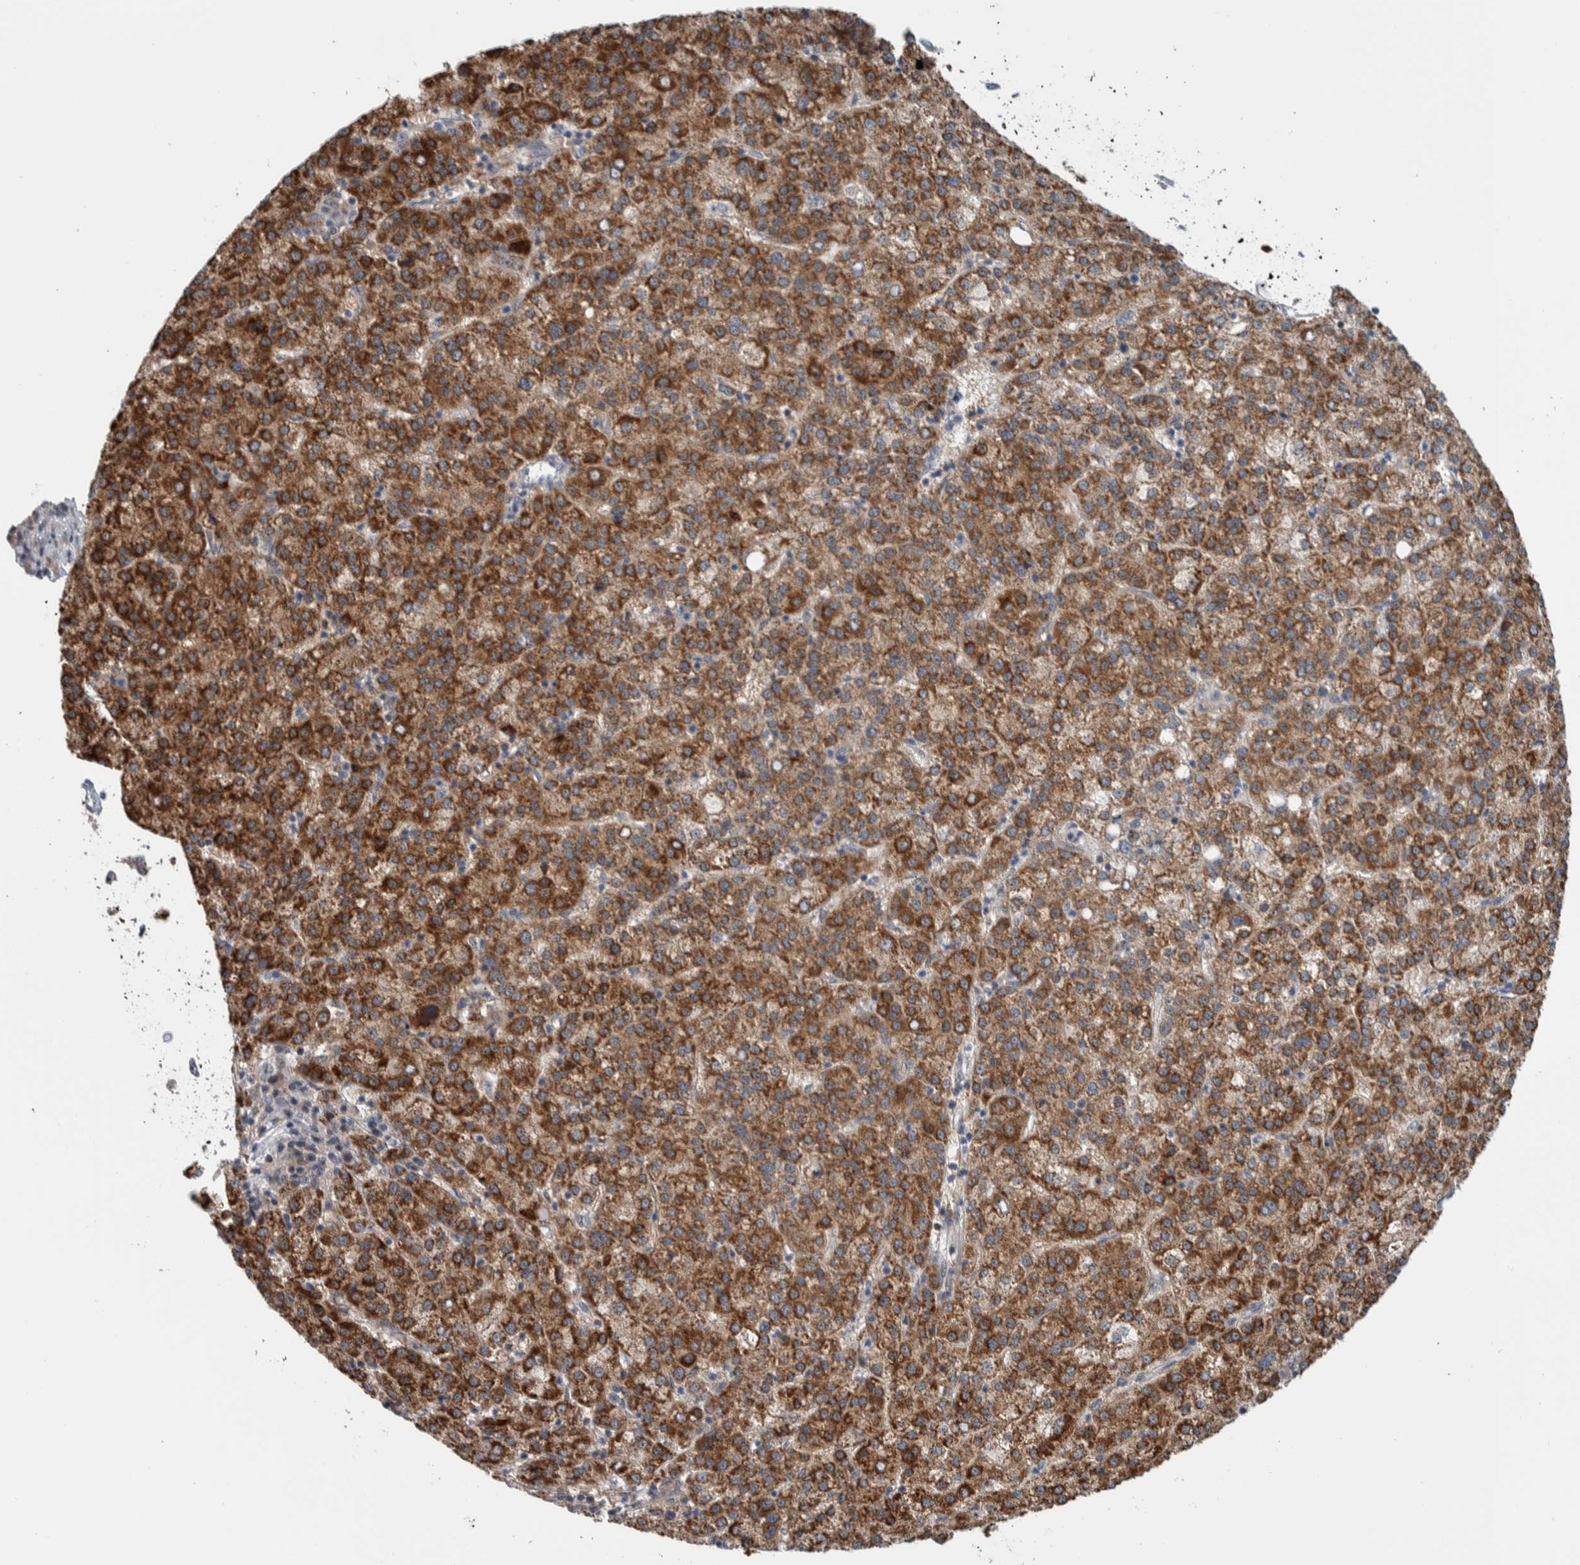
{"staining": {"intensity": "strong", "quantity": ">75%", "location": "cytoplasmic/membranous"}, "tissue": "liver cancer", "cell_type": "Tumor cells", "image_type": "cancer", "snomed": [{"axis": "morphology", "description": "Carcinoma, Hepatocellular, NOS"}, {"axis": "topography", "description": "Liver"}], "caption": "This histopathology image reveals immunohistochemistry (IHC) staining of liver cancer (hepatocellular carcinoma), with high strong cytoplasmic/membranous positivity in about >75% of tumor cells.", "gene": "PRRG4", "patient": {"sex": "female", "age": 58}}